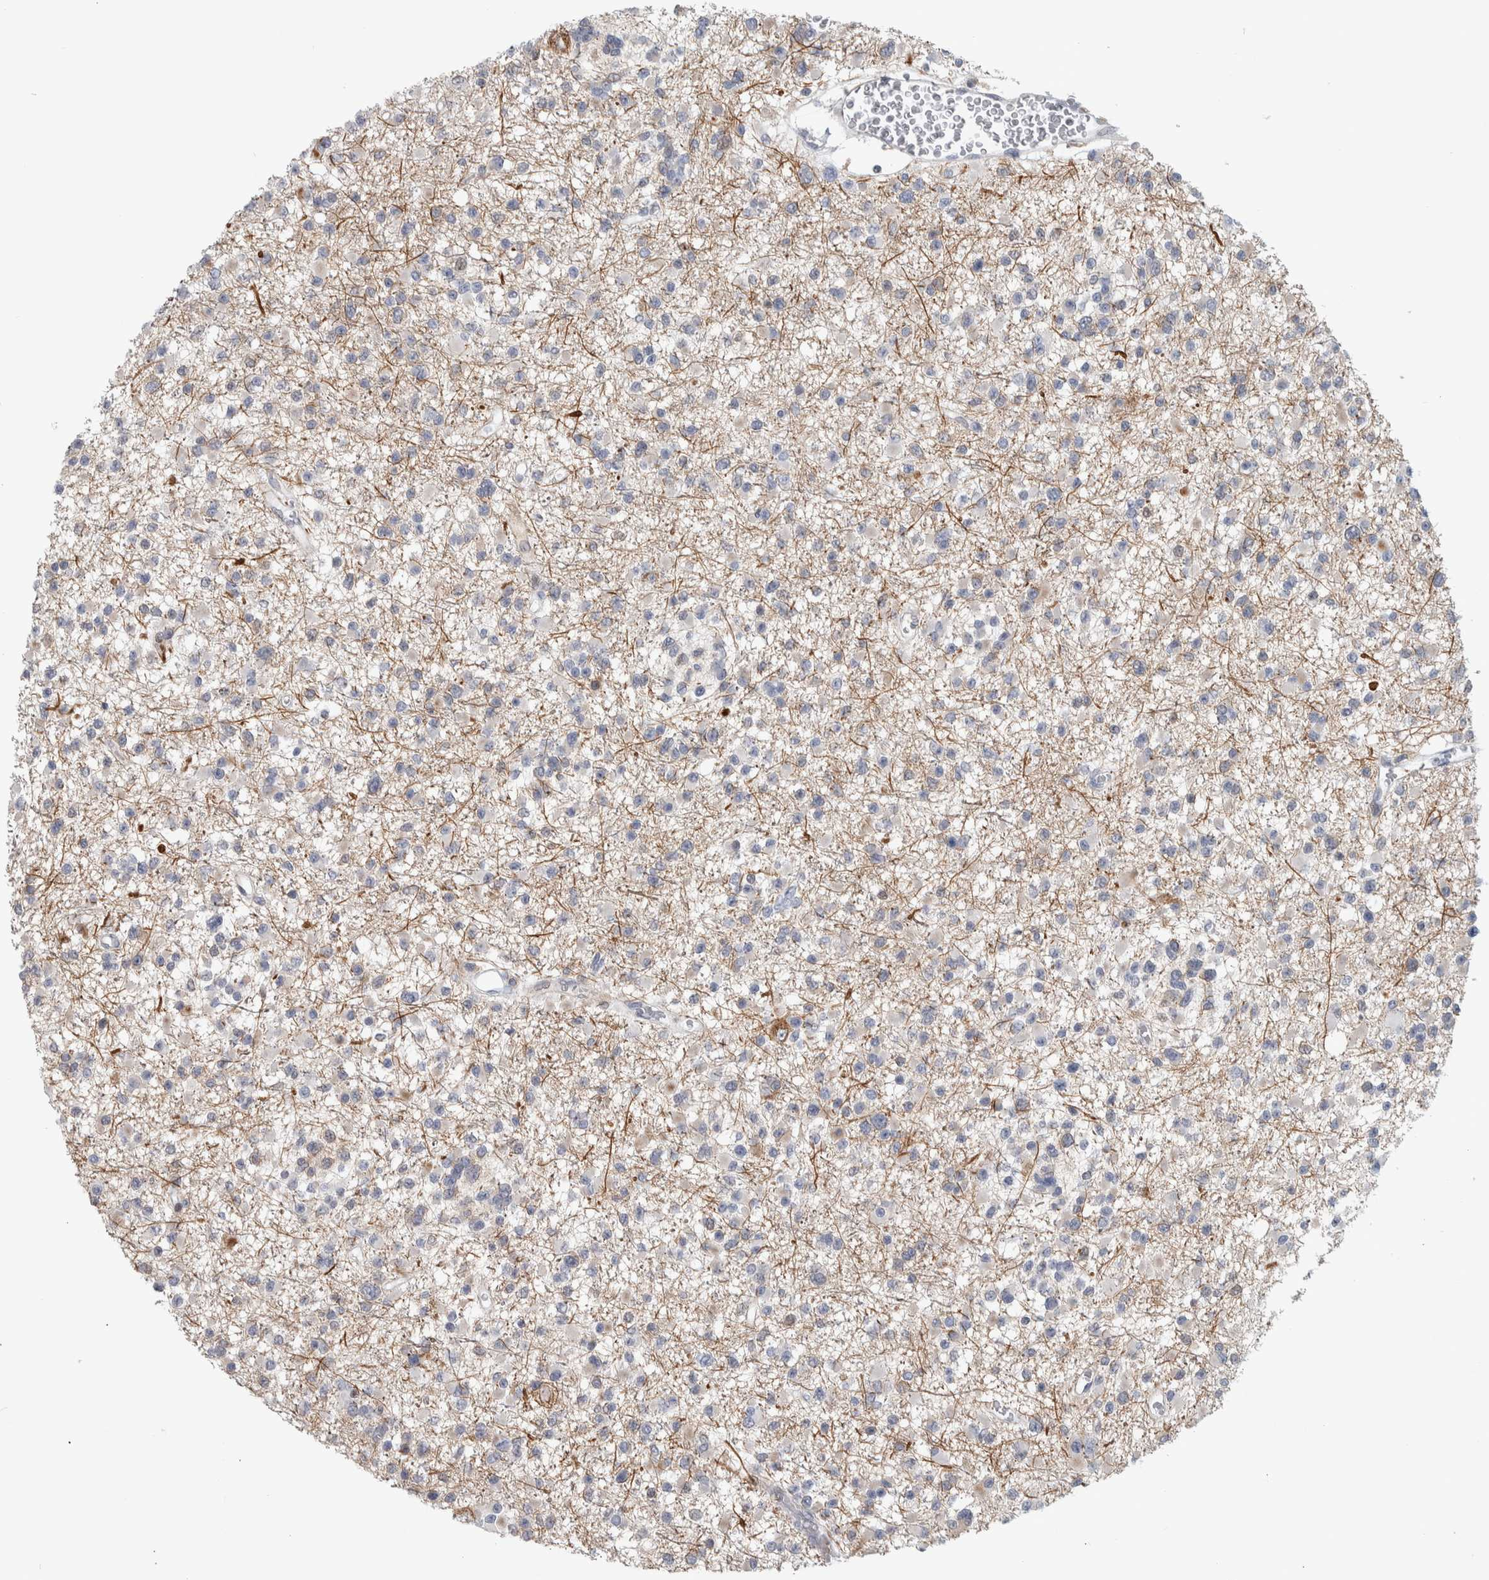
{"staining": {"intensity": "negative", "quantity": "none", "location": "none"}, "tissue": "glioma", "cell_type": "Tumor cells", "image_type": "cancer", "snomed": [{"axis": "morphology", "description": "Glioma, malignant, Low grade"}, {"axis": "topography", "description": "Brain"}], "caption": "Image shows no protein positivity in tumor cells of malignant low-grade glioma tissue. (Brightfield microscopy of DAB (3,3'-diaminobenzidine) immunohistochemistry at high magnification).", "gene": "MSL1", "patient": {"sex": "female", "age": 22}}